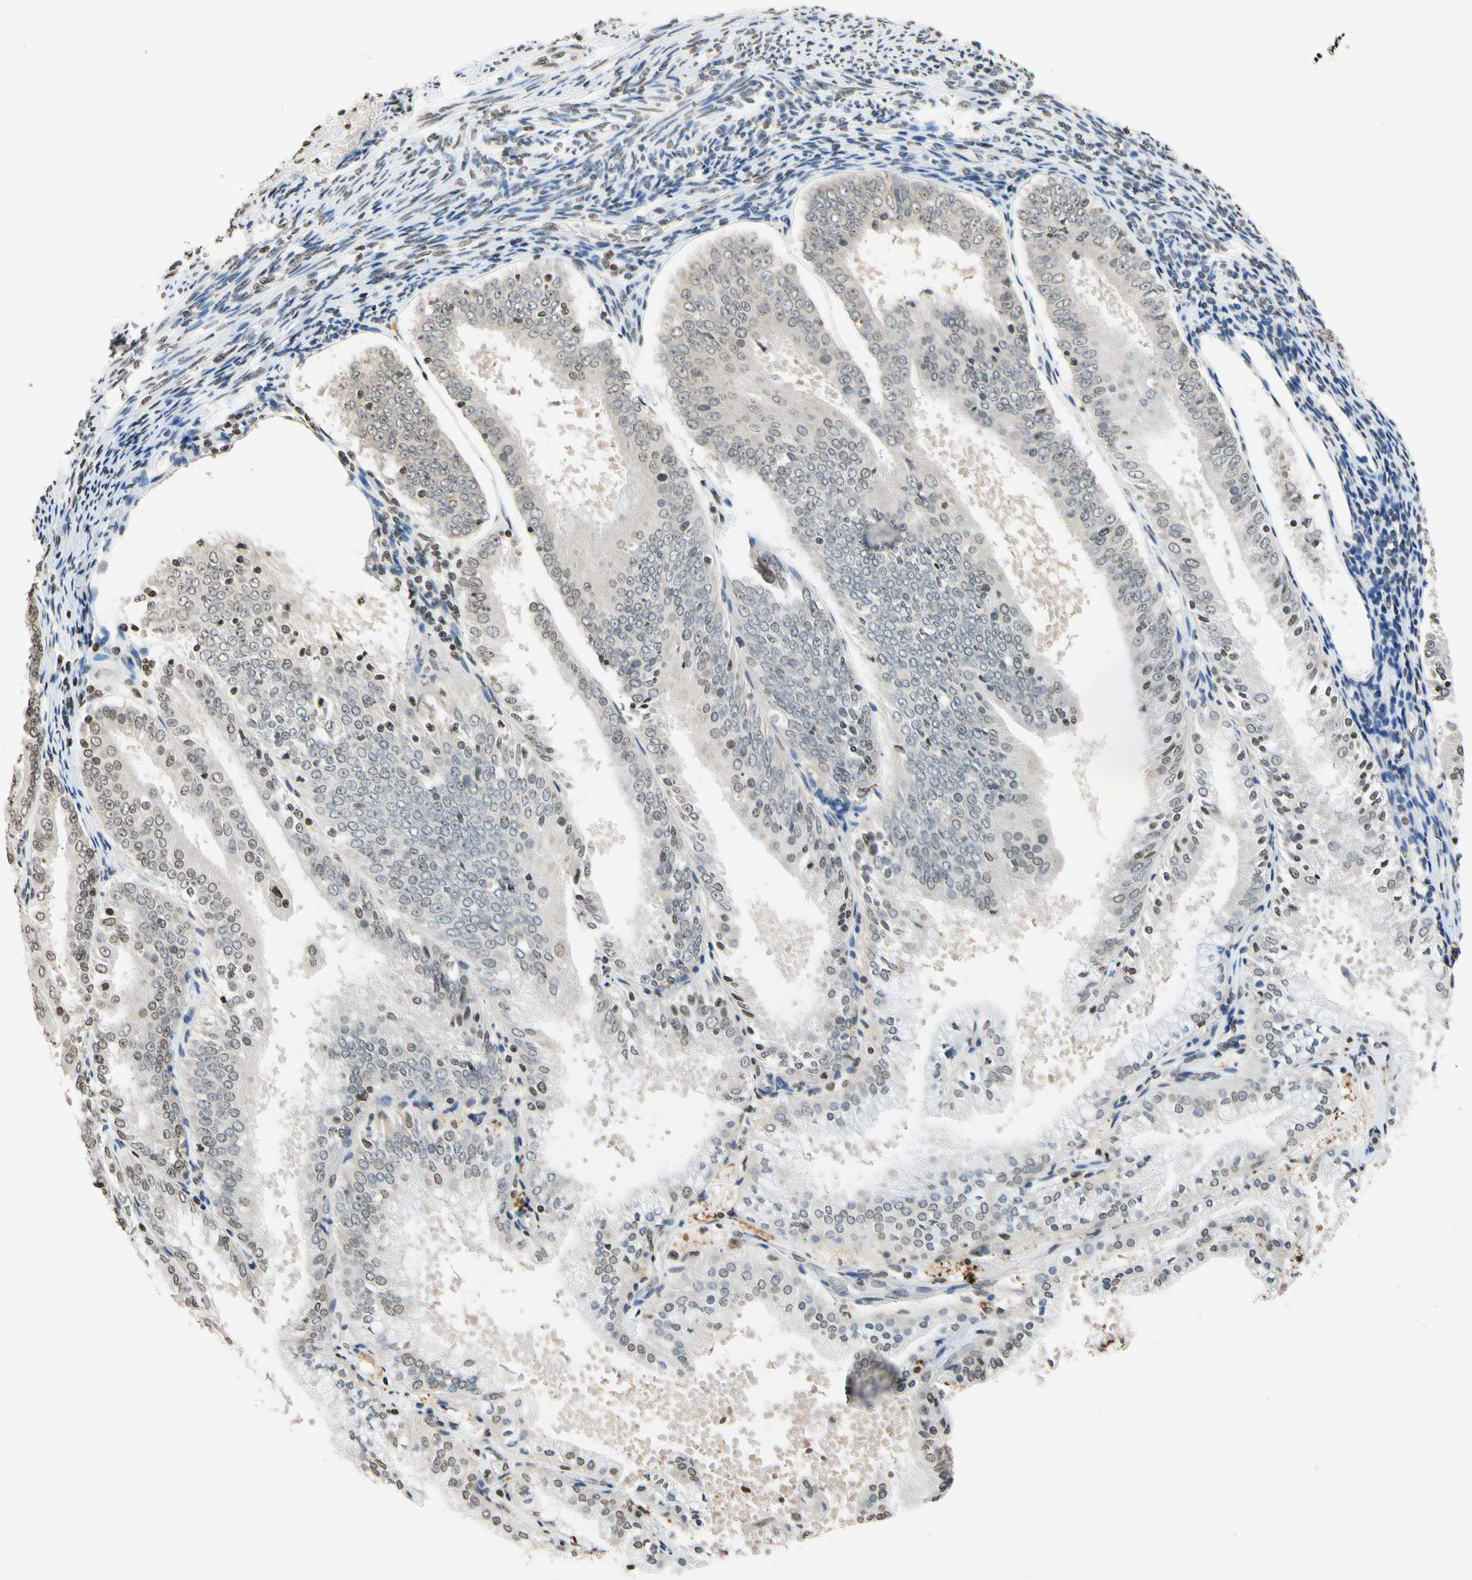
{"staining": {"intensity": "weak", "quantity": ">75%", "location": "cytoplasmic/membranous"}, "tissue": "endometrial cancer", "cell_type": "Tumor cells", "image_type": "cancer", "snomed": [{"axis": "morphology", "description": "Adenocarcinoma, NOS"}, {"axis": "topography", "description": "Endometrium"}], "caption": "This micrograph displays immunohistochemistry (IHC) staining of endometrial adenocarcinoma, with low weak cytoplasmic/membranous positivity in about >75% of tumor cells.", "gene": "GPX4", "patient": {"sex": "female", "age": 63}}